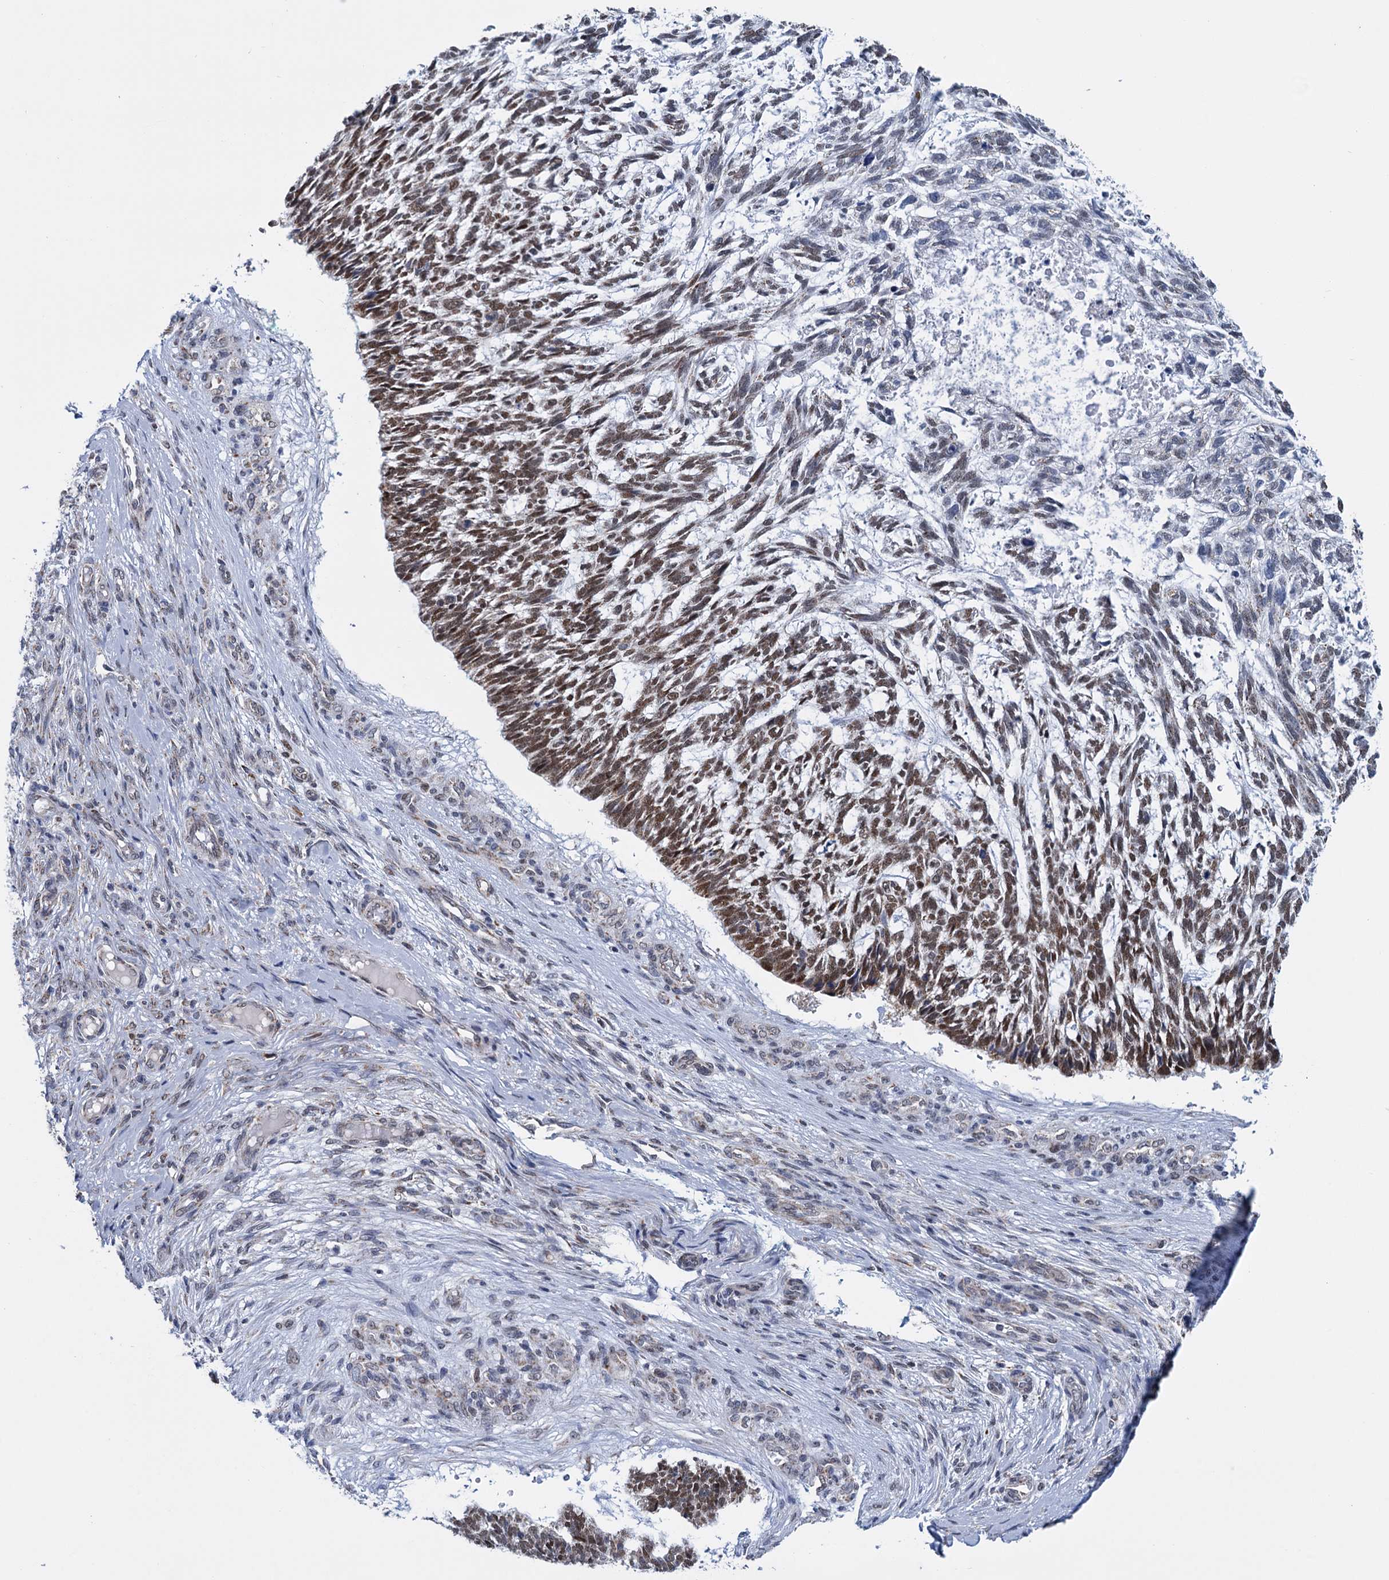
{"staining": {"intensity": "moderate", "quantity": ">75%", "location": "cytoplasmic/membranous,nuclear"}, "tissue": "skin cancer", "cell_type": "Tumor cells", "image_type": "cancer", "snomed": [{"axis": "morphology", "description": "Basal cell carcinoma"}, {"axis": "topography", "description": "Skin"}], "caption": "Skin cancer was stained to show a protein in brown. There is medium levels of moderate cytoplasmic/membranous and nuclear positivity in about >75% of tumor cells. (IHC, brightfield microscopy, high magnification).", "gene": "MORN3", "patient": {"sex": "male", "age": 88}}